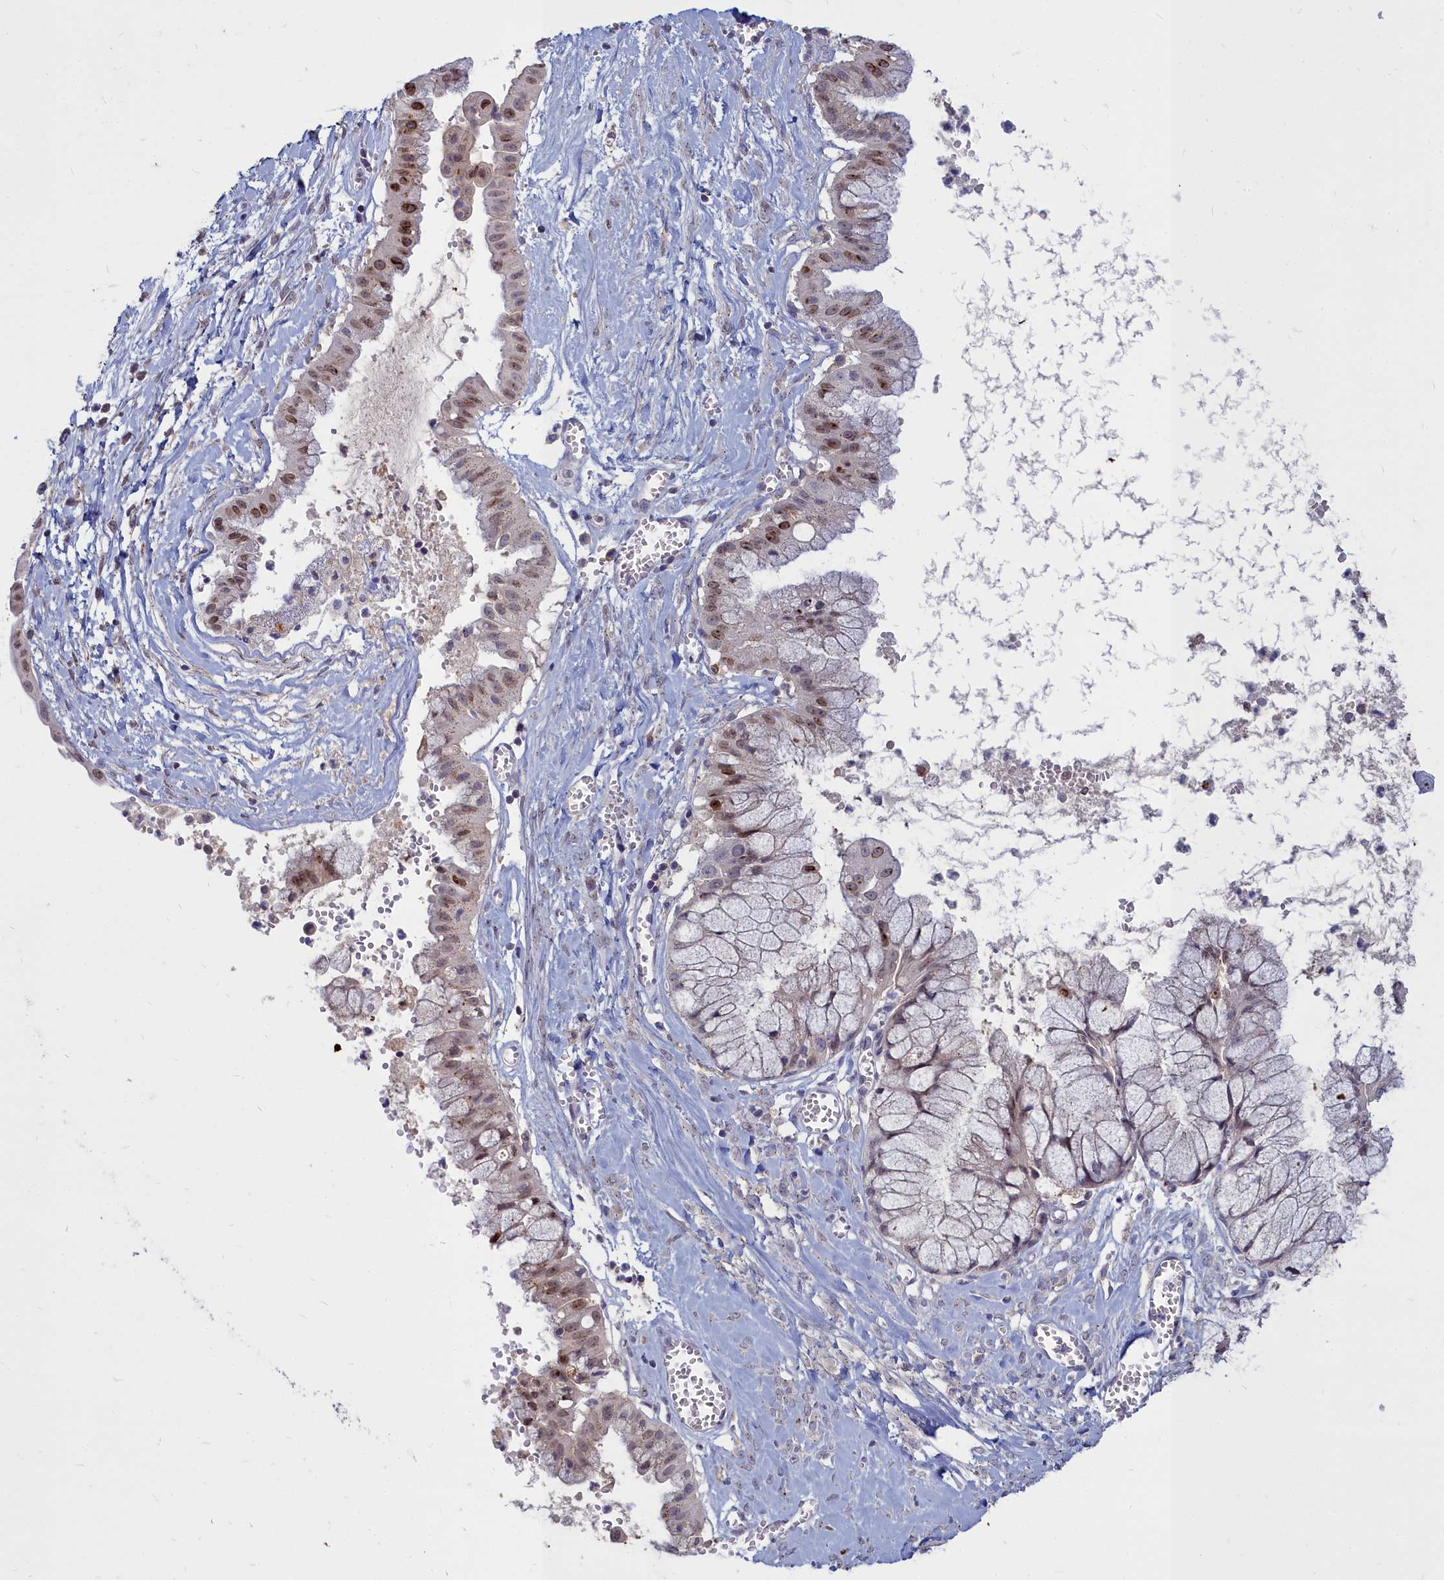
{"staining": {"intensity": "moderate", "quantity": "25%-75%", "location": "nuclear"}, "tissue": "ovarian cancer", "cell_type": "Tumor cells", "image_type": "cancer", "snomed": [{"axis": "morphology", "description": "Cystadenocarcinoma, mucinous, NOS"}, {"axis": "topography", "description": "Ovary"}], "caption": "Brown immunohistochemical staining in ovarian cancer (mucinous cystadenocarcinoma) reveals moderate nuclear expression in approximately 25%-75% of tumor cells.", "gene": "NOXA1", "patient": {"sex": "female", "age": 70}}